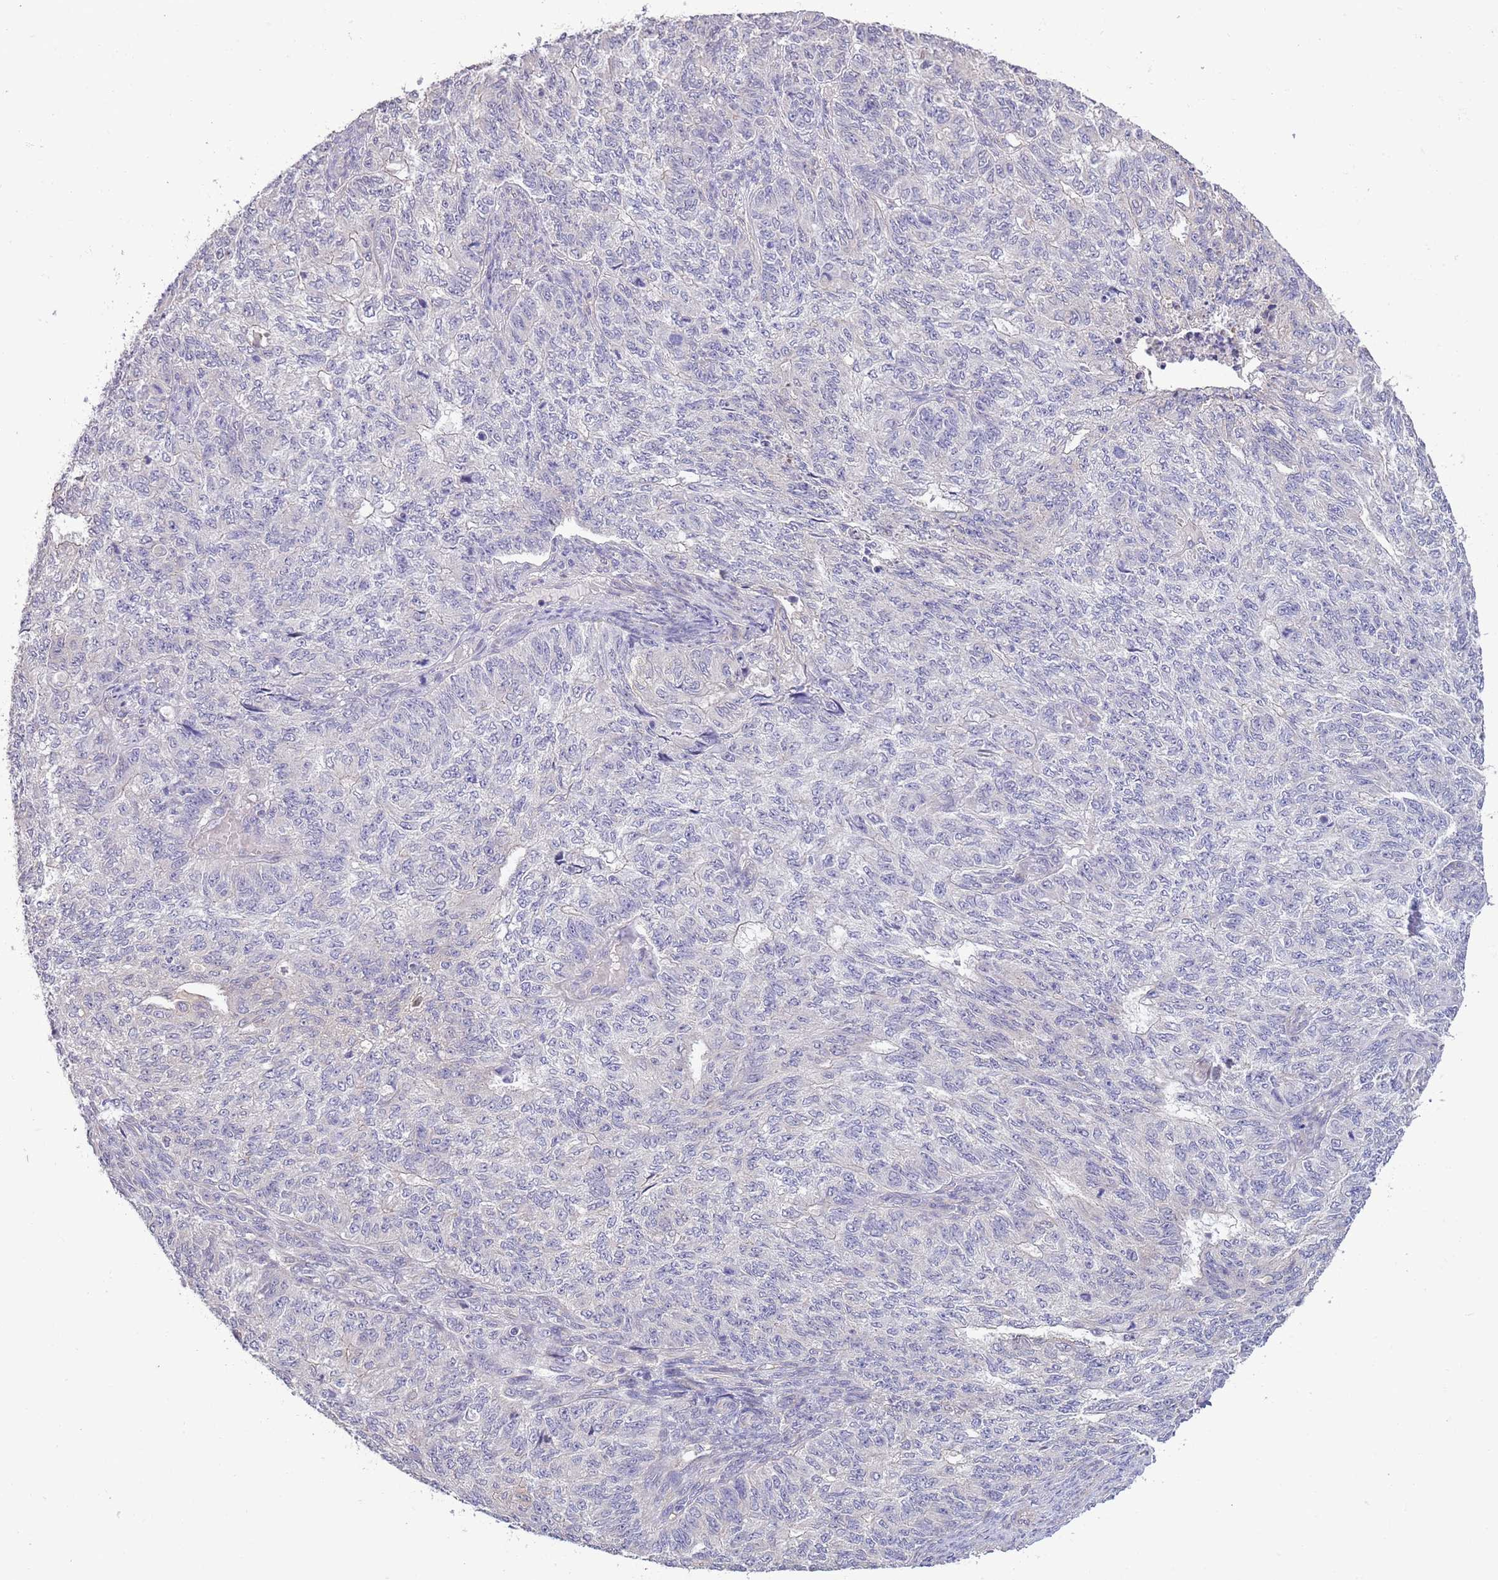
{"staining": {"intensity": "negative", "quantity": "none", "location": "none"}, "tissue": "endometrial cancer", "cell_type": "Tumor cells", "image_type": "cancer", "snomed": [{"axis": "morphology", "description": "Adenocarcinoma, NOS"}, {"axis": "topography", "description": "Endometrium"}], "caption": "DAB immunohistochemical staining of human endometrial cancer reveals no significant expression in tumor cells.", "gene": "LIPJ", "patient": {"sex": "female", "age": 32}}